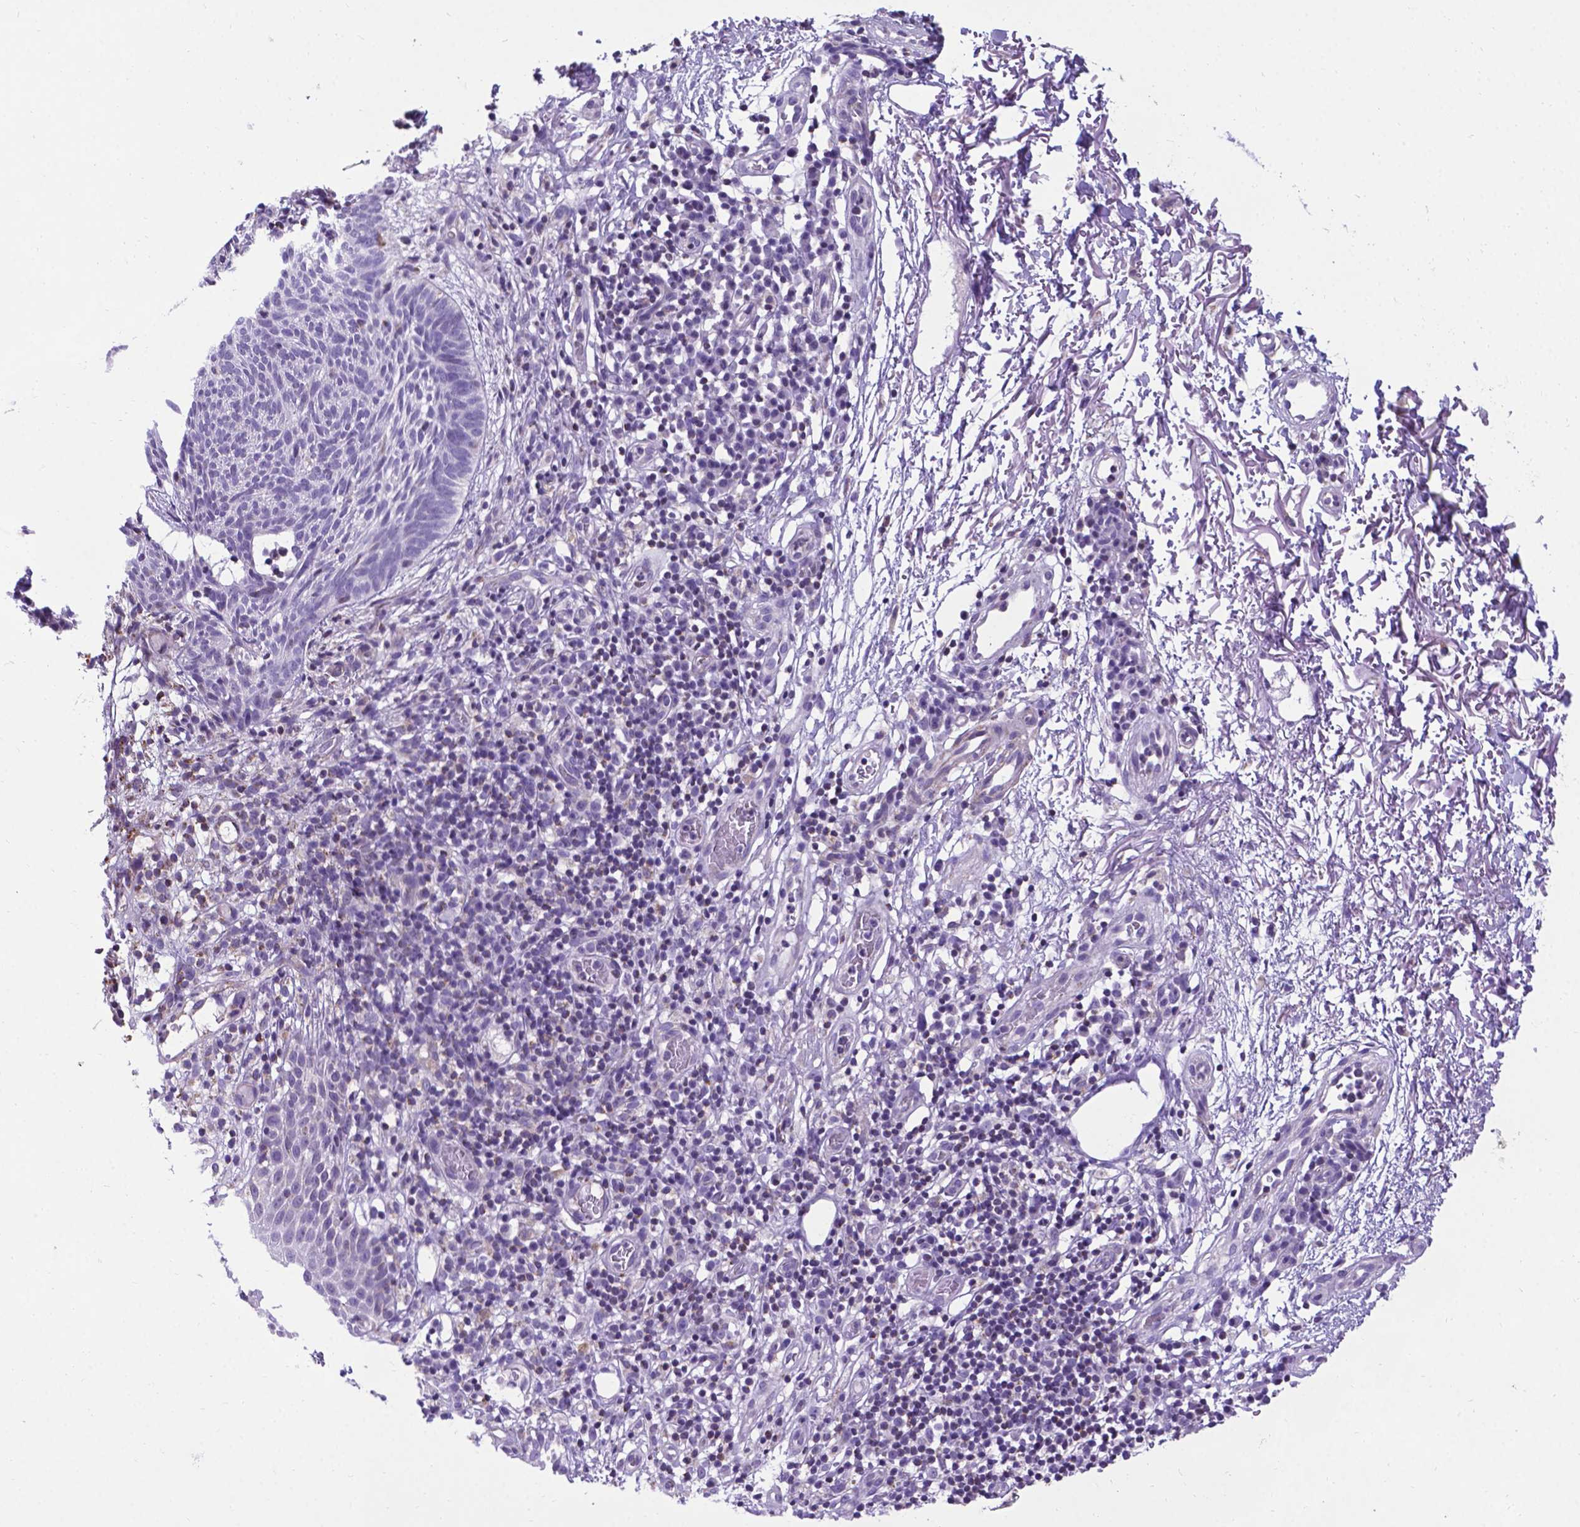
{"staining": {"intensity": "negative", "quantity": "none", "location": "none"}, "tissue": "skin cancer", "cell_type": "Tumor cells", "image_type": "cancer", "snomed": [{"axis": "morphology", "description": "Normal tissue, NOS"}, {"axis": "morphology", "description": "Basal cell carcinoma"}, {"axis": "topography", "description": "Skin"}], "caption": "DAB immunohistochemical staining of human skin cancer displays no significant positivity in tumor cells.", "gene": "POU3F3", "patient": {"sex": "male", "age": 68}}